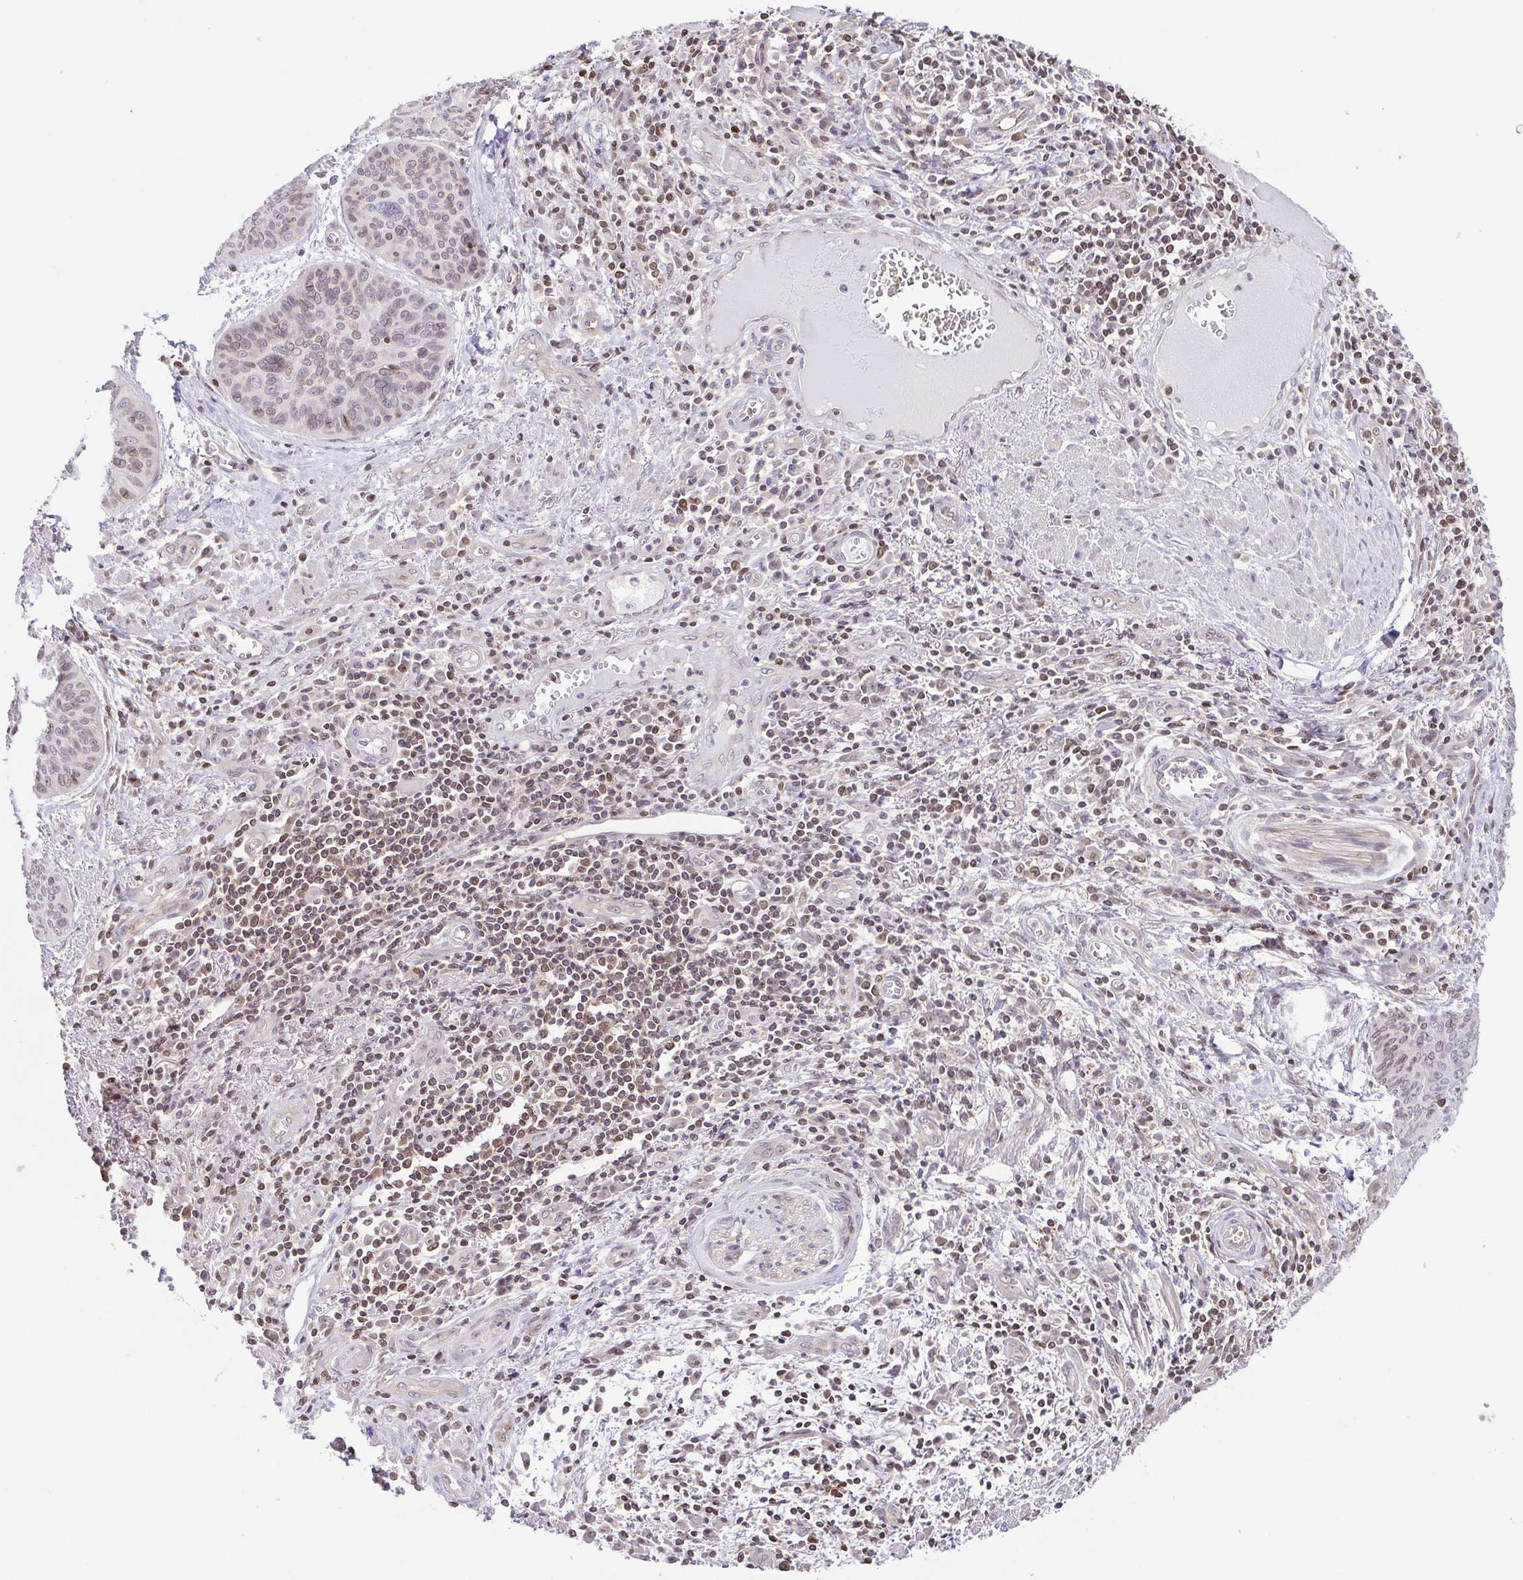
{"staining": {"intensity": "weak", "quantity": "<25%", "location": "nuclear"}, "tissue": "lung cancer", "cell_type": "Tumor cells", "image_type": "cancer", "snomed": [{"axis": "morphology", "description": "Squamous cell carcinoma, NOS"}, {"axis": "topography", "description": "Lung"}], "caption": "Micrograph shows no significant protein staining in tumor cells of lung cancer (squamous cell carcinoma).", "gene": "PSMB9", "patient": {"sex": "male", "age": 74}}